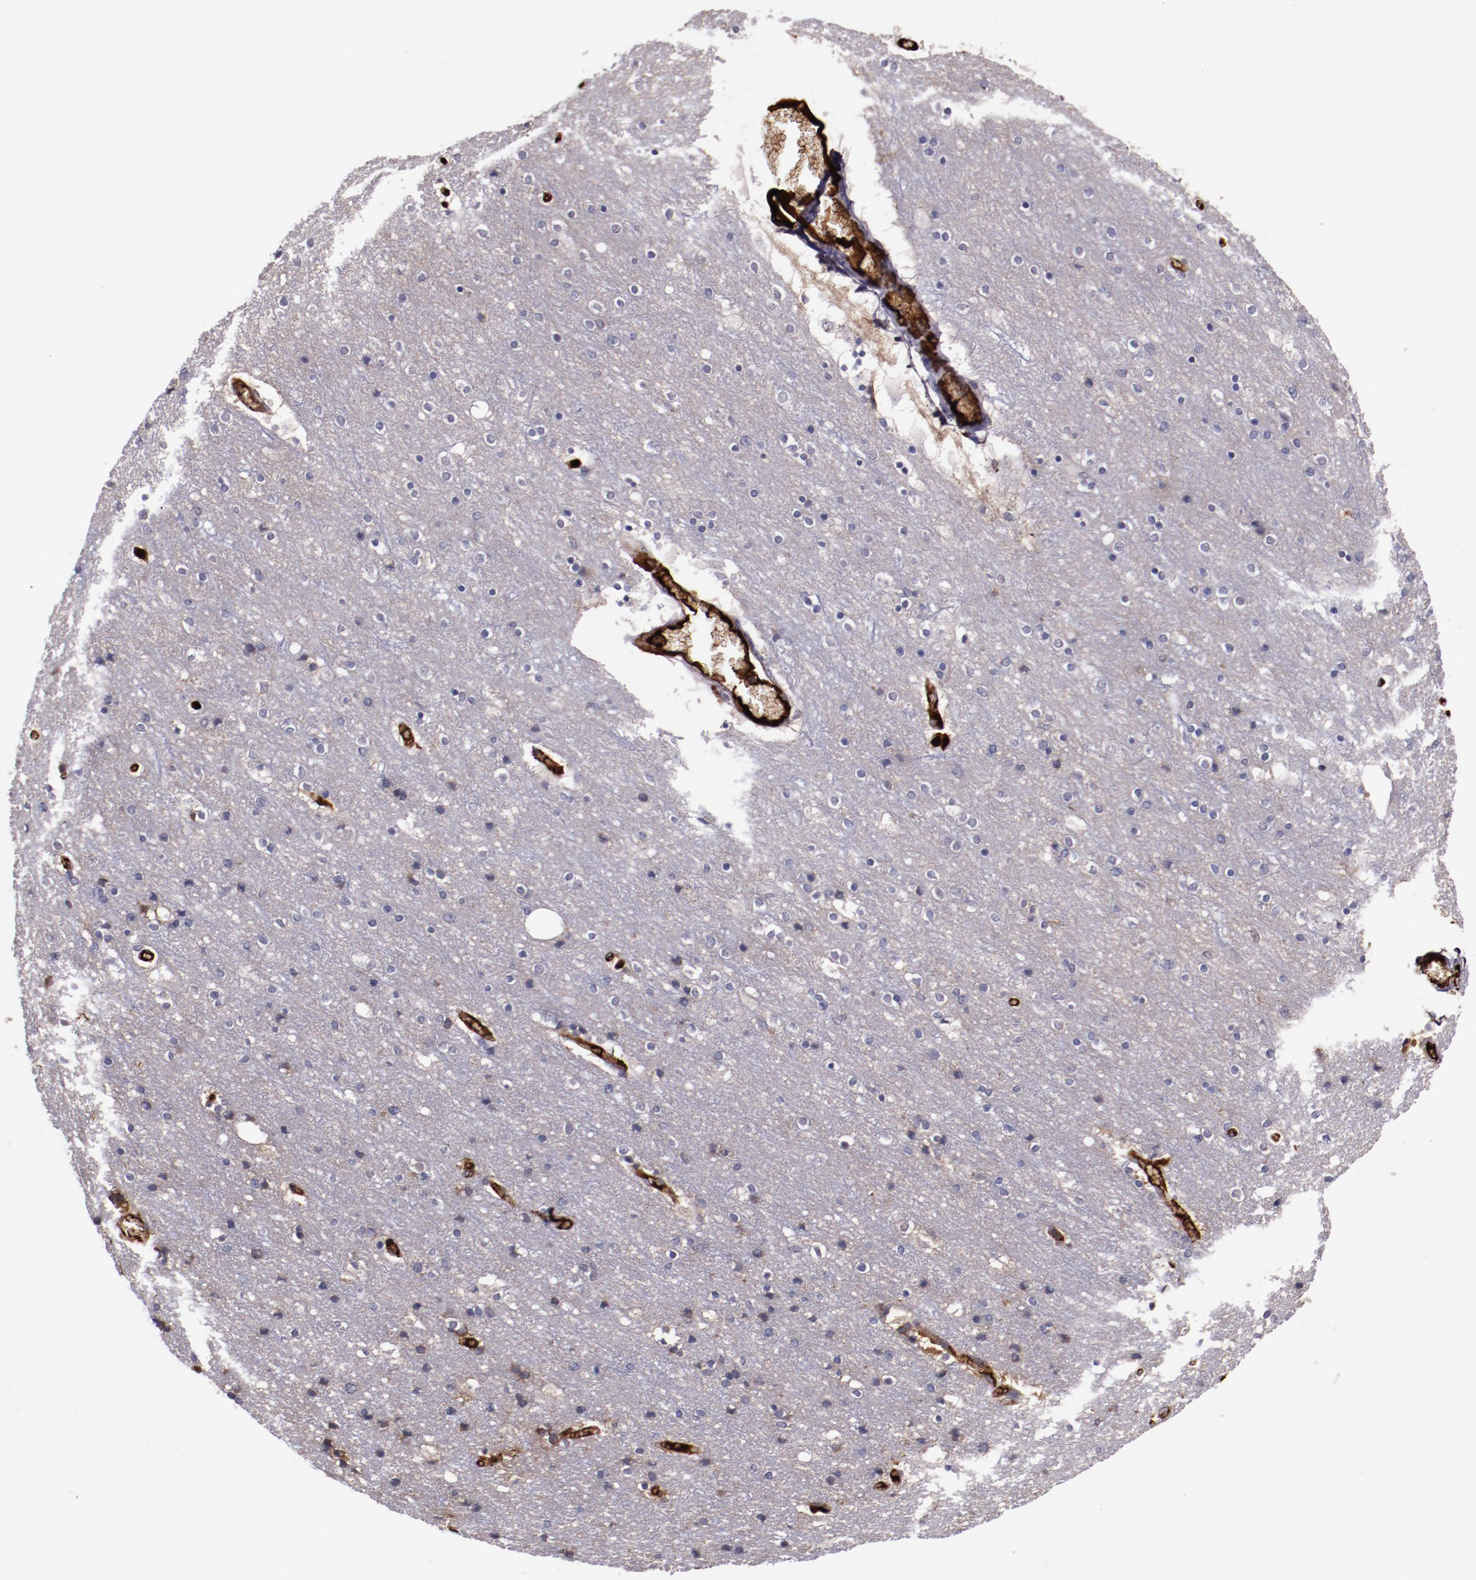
{"staining": {"intensity": "strong", "quantity": ">75%", "location": "cytoplasmic/membranous"}, "tissue": "cerebral cortex", "cell_type": "Endothelial cells", "image_type": "normal", "snomed": [{"axis": "morphology", "description": "Normal tissue, NOS"}, {"axis": "topography", "description": "Cerebral cortex"}], "caption": "Immunohistochemical staining of unremarkable cerebral cortex demonstrates >75% levels of strong cytoplasmic/membranous protein positivity in approximately >75% of endothelial cells.", "gene": "A2M", "patient": {"sex": "female", "age": 54}}